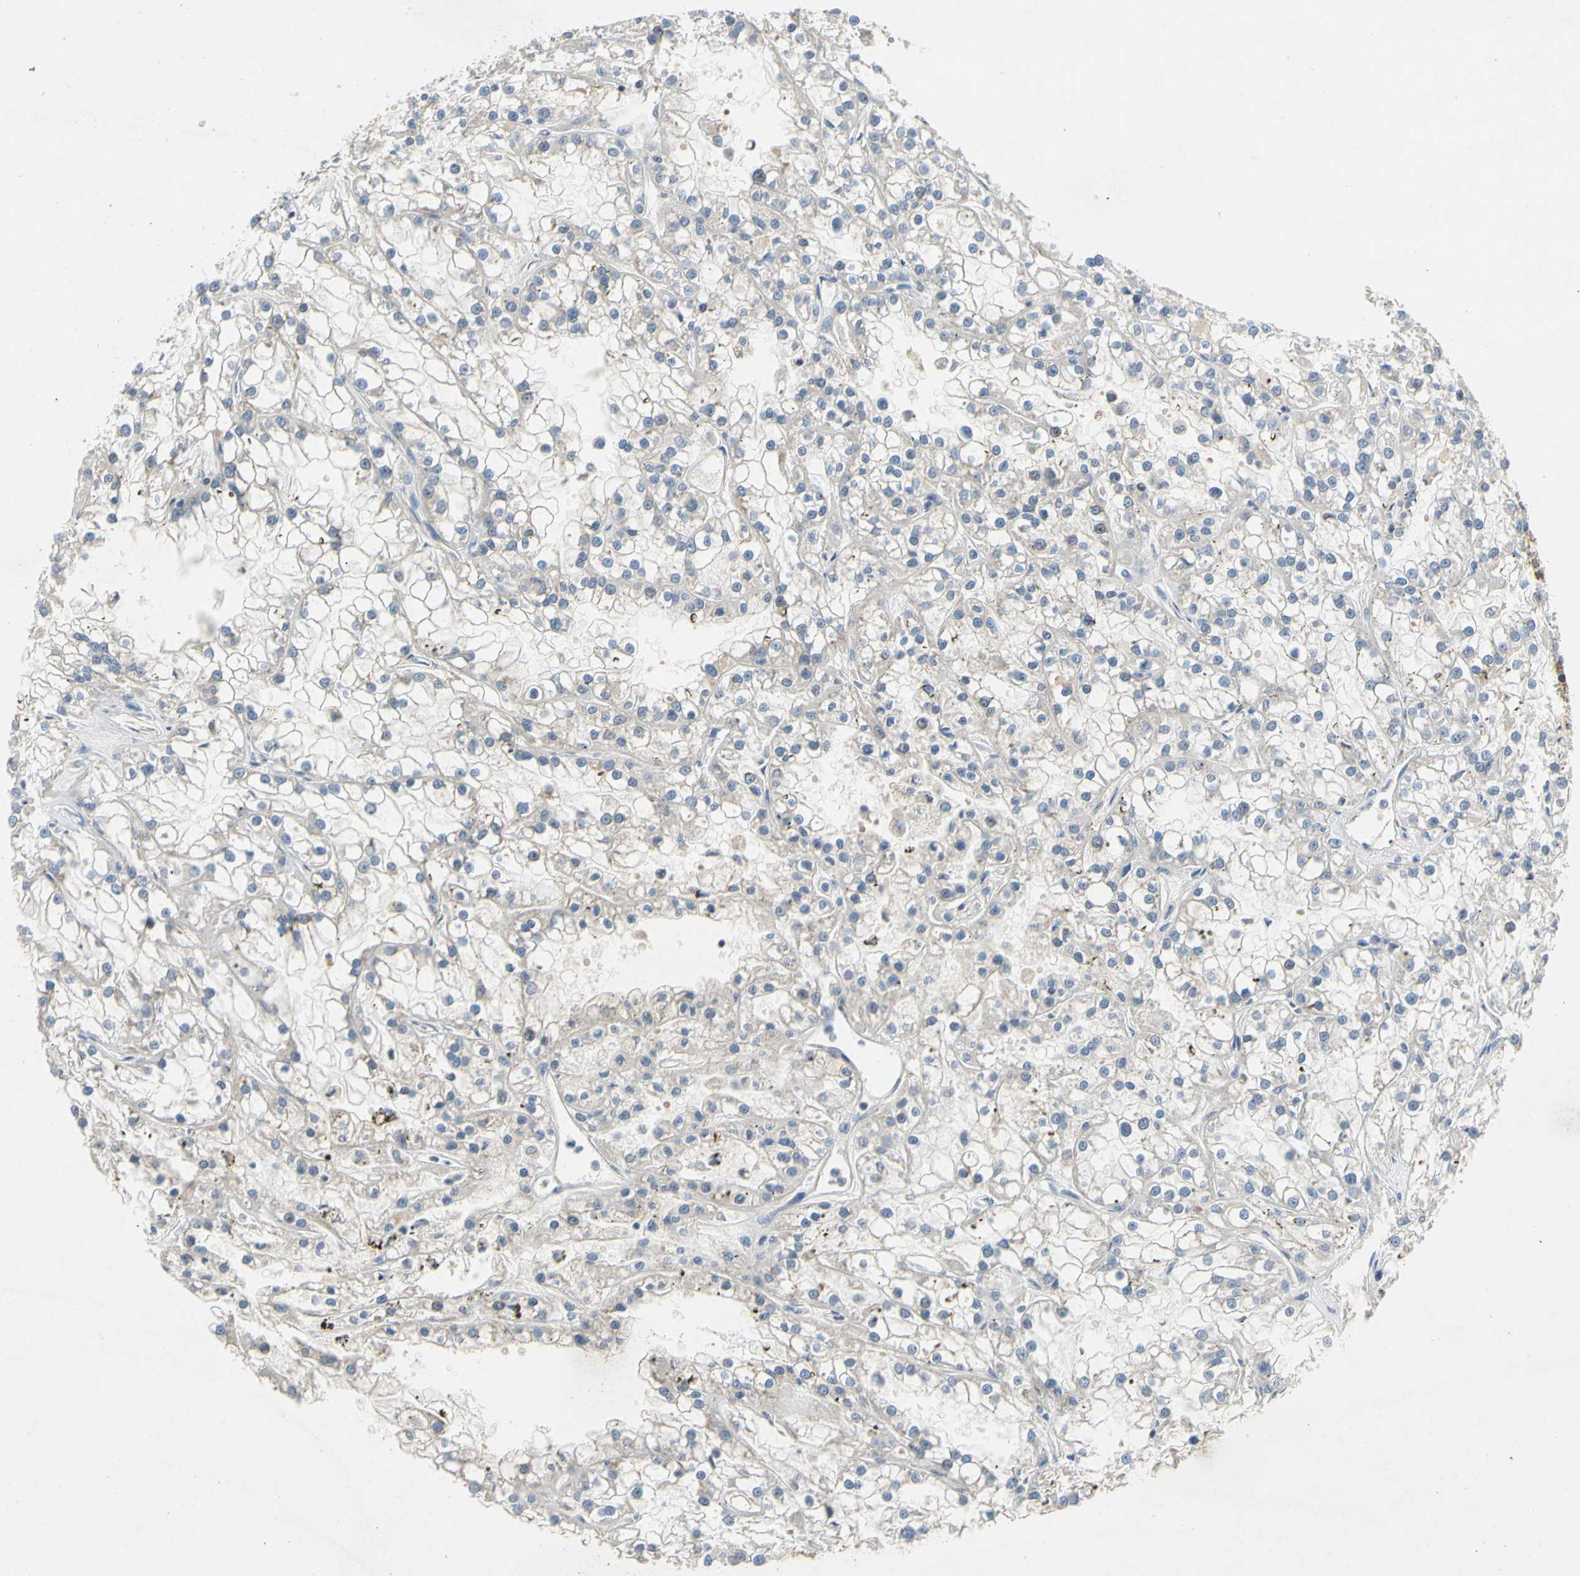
{"staining": {"intensity": "negative", "quantity": "none", "location": "none"}, "tissue": "renal cancer", "cell_type": "Tumor cells", "image_type": "cancer", "snomed": [{"axis": "morphology", "description": "Adenocarcinoma, NOS"}, {"axis": "topography", "description": "Kidney"}], "caption": "This is a histopathology image of immunohistochemistry (IHC) staining of renal cancer (adenocarcinoma), which shows no positivity in tumor cells.", "gene": "KLHDC8B", "patient": {"sex": "female", "age": 52}}